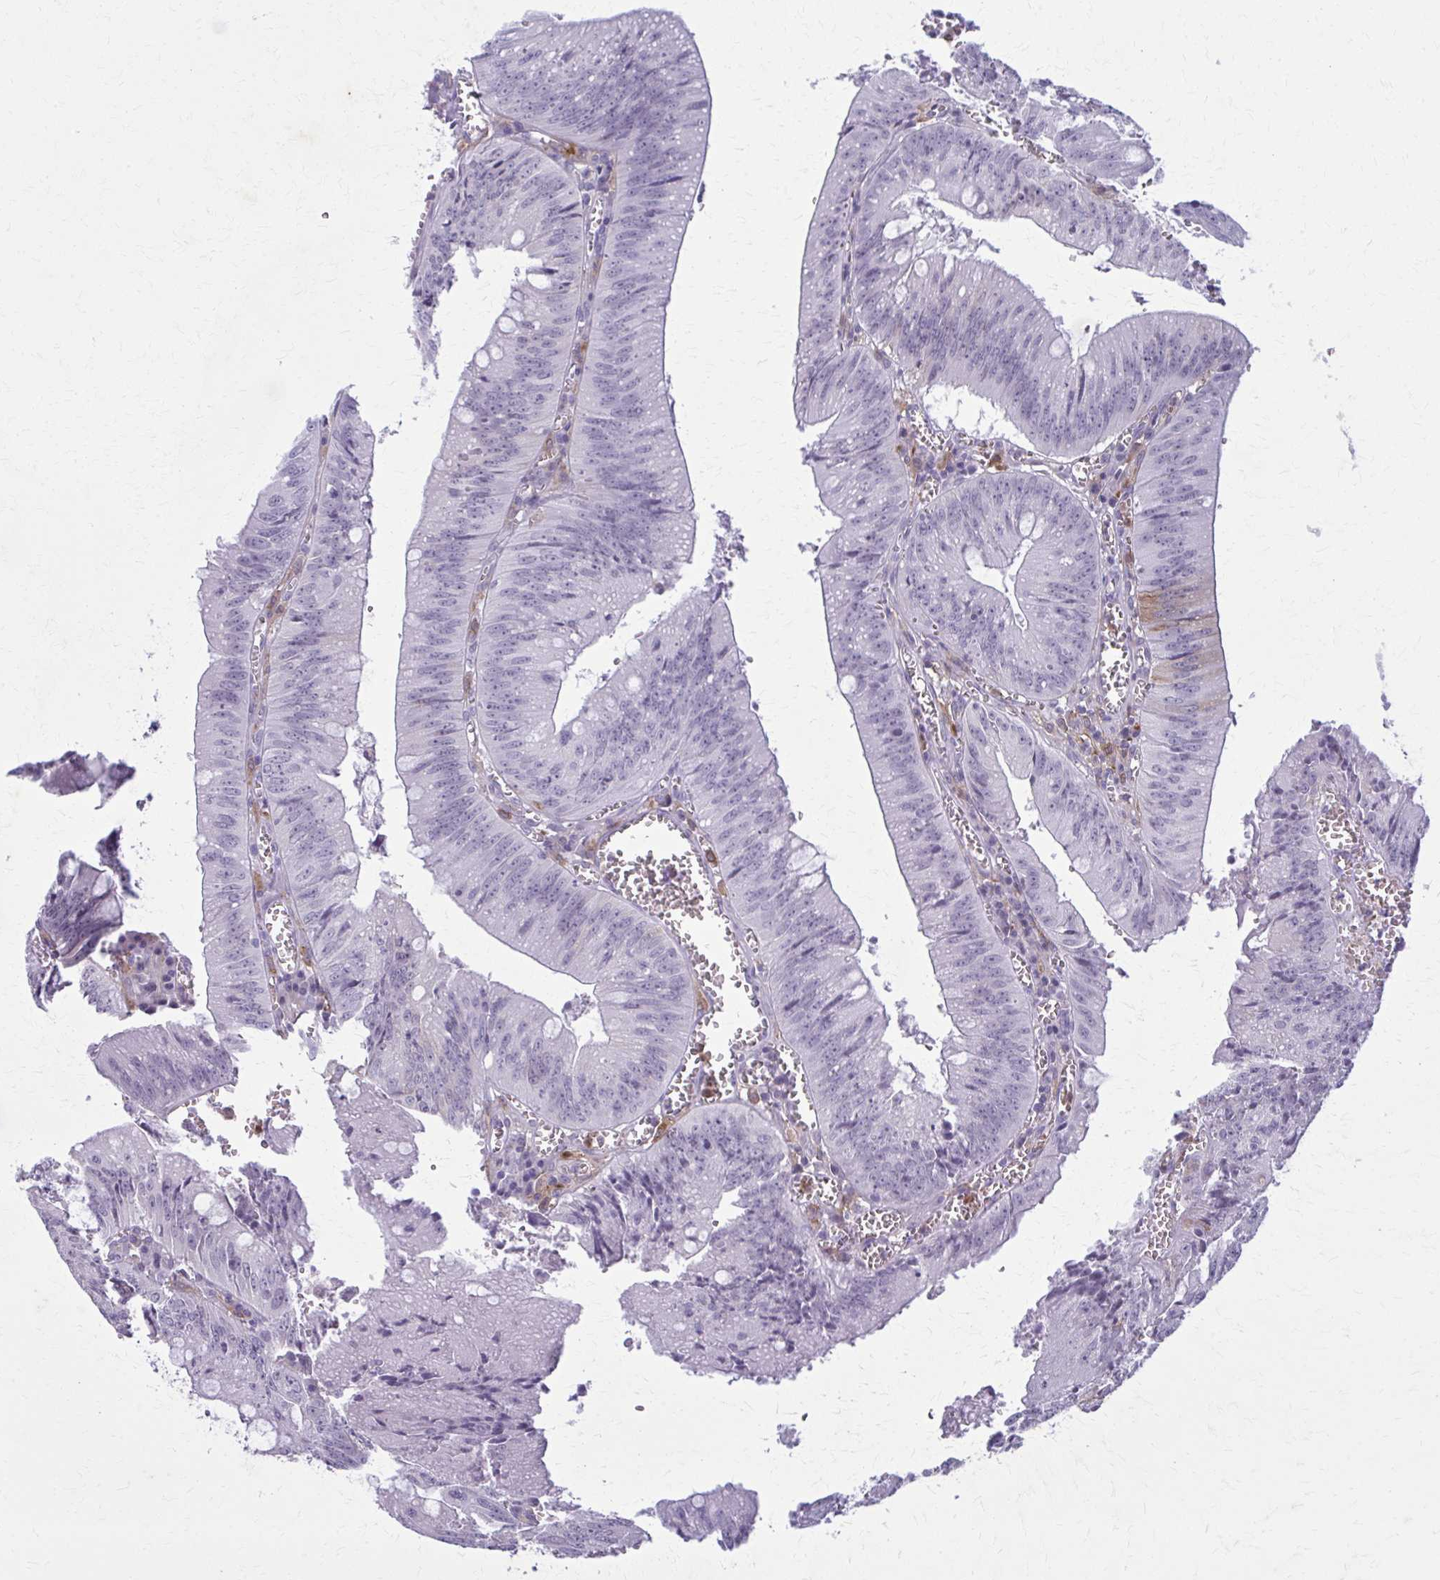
{"staining": {"intensity": "moderate", "quantity": "<25%", "location": "cytoplasmic/membranous"}, "tissue": "colorectal cancer", "cell_type": "Tumor cells", "image_type": "cancer", "snomed": [{"axis": "morphology", "description": "Adenocarcinoma, NOS"}, {"axis": "topography", "description": "Rectum"}], "caption": "Colorectal adenocarcinoma stained with DAB (3,3'-diaminobenzidine) immunohistochemistry shows low levels of moderate cytoplasmic/membranous positivity in about <25% of tumor cells.", "gene": "CARD9", "patient": {"sex": "female", "age": 81}}